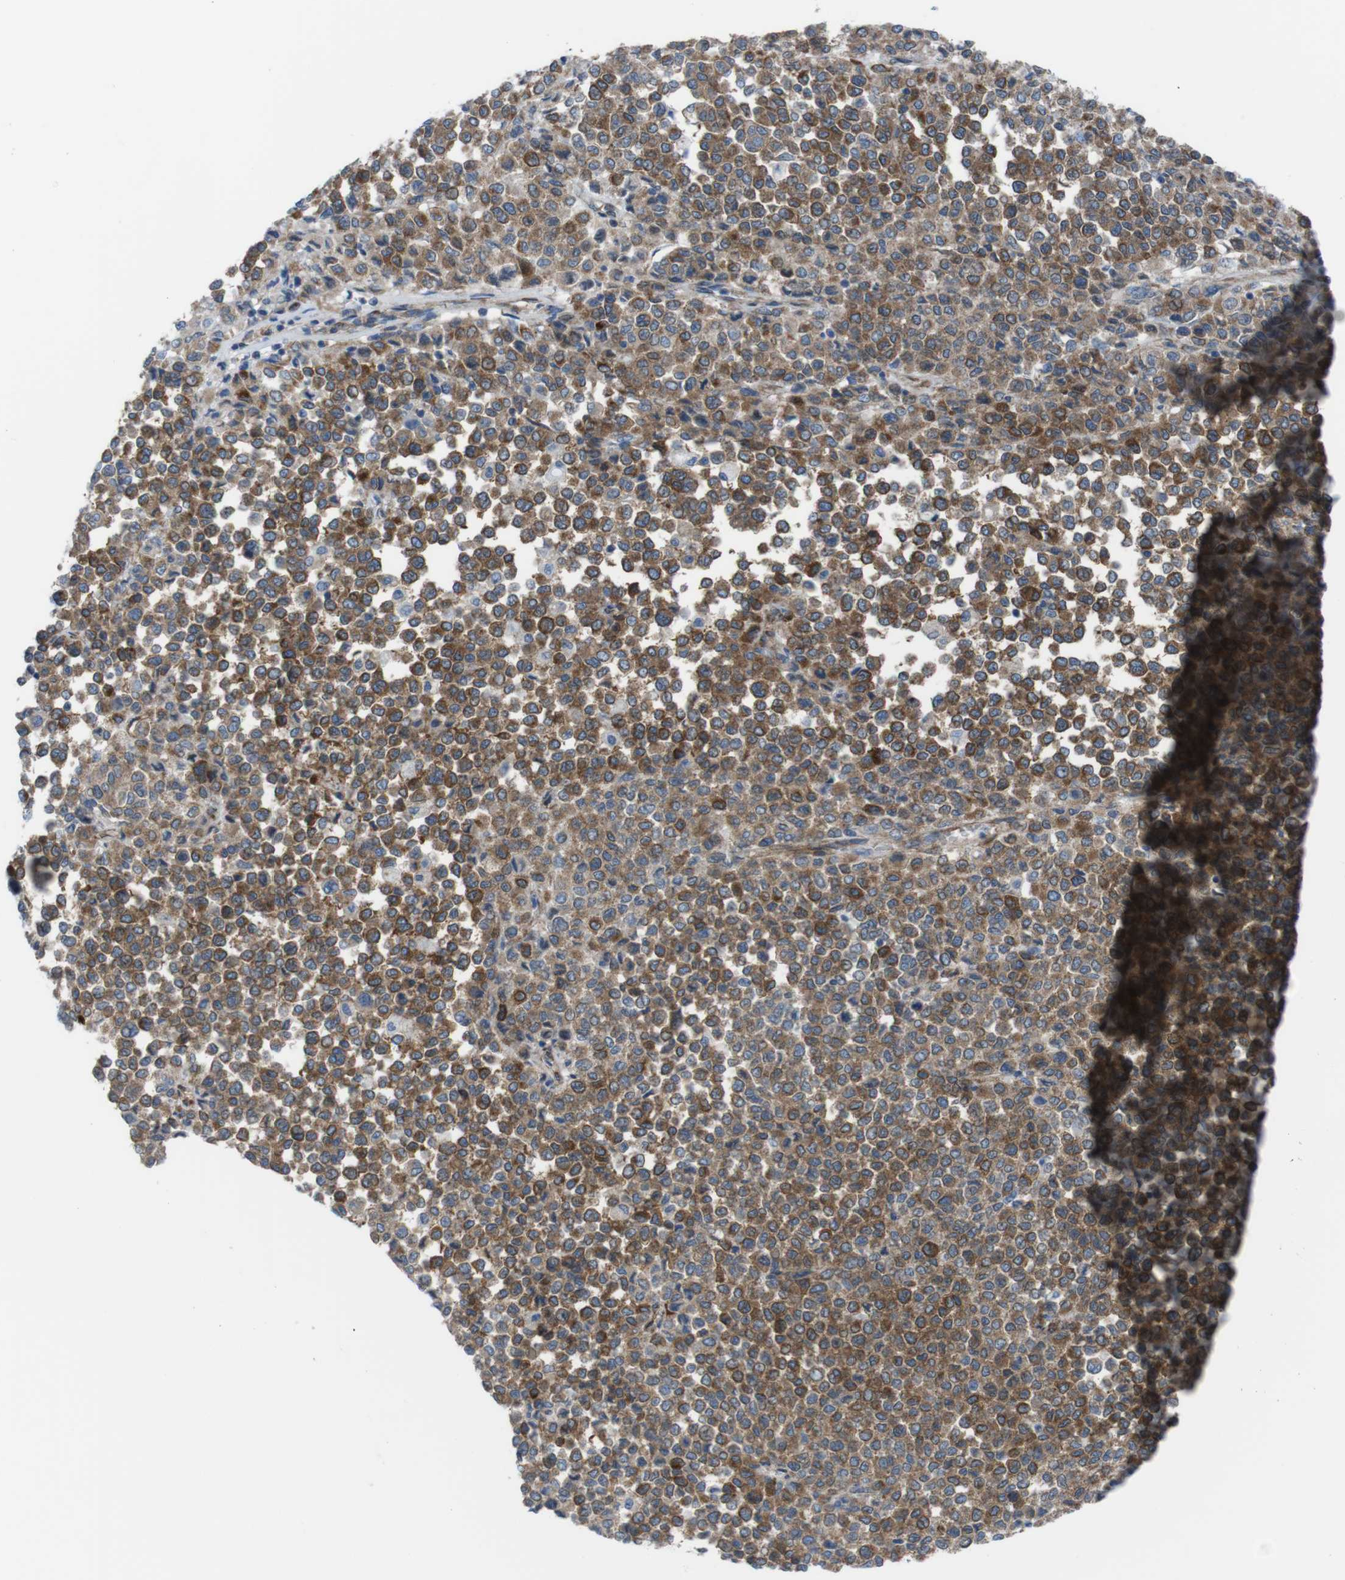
{"staining": {"intensity": "moderate", "quantity": ">75%", "location": "cytoplasmic/membranous"}, "tissue": "melanoma", "cell_type": "Tumor cells", "image_type": "cancer", "snomed": [{"axis": "morphology", "description": "Malignant melanoma, Metastatic site"}, {"axis": "topography", "description": "Pancreas"}], "caption": "Malignant melanoma (metastatic site) was stained to show a protein in brown. There is medium levels of moderate cytoplasmic/membranous positivity in approximately >75% of tumor cells. (DAB (3,3'-diaminobenzidine) IHC with brightfield microscopy, high magnification).", "gene": "DIAPH2", "patient": {"sex": "female", "age": 30}}